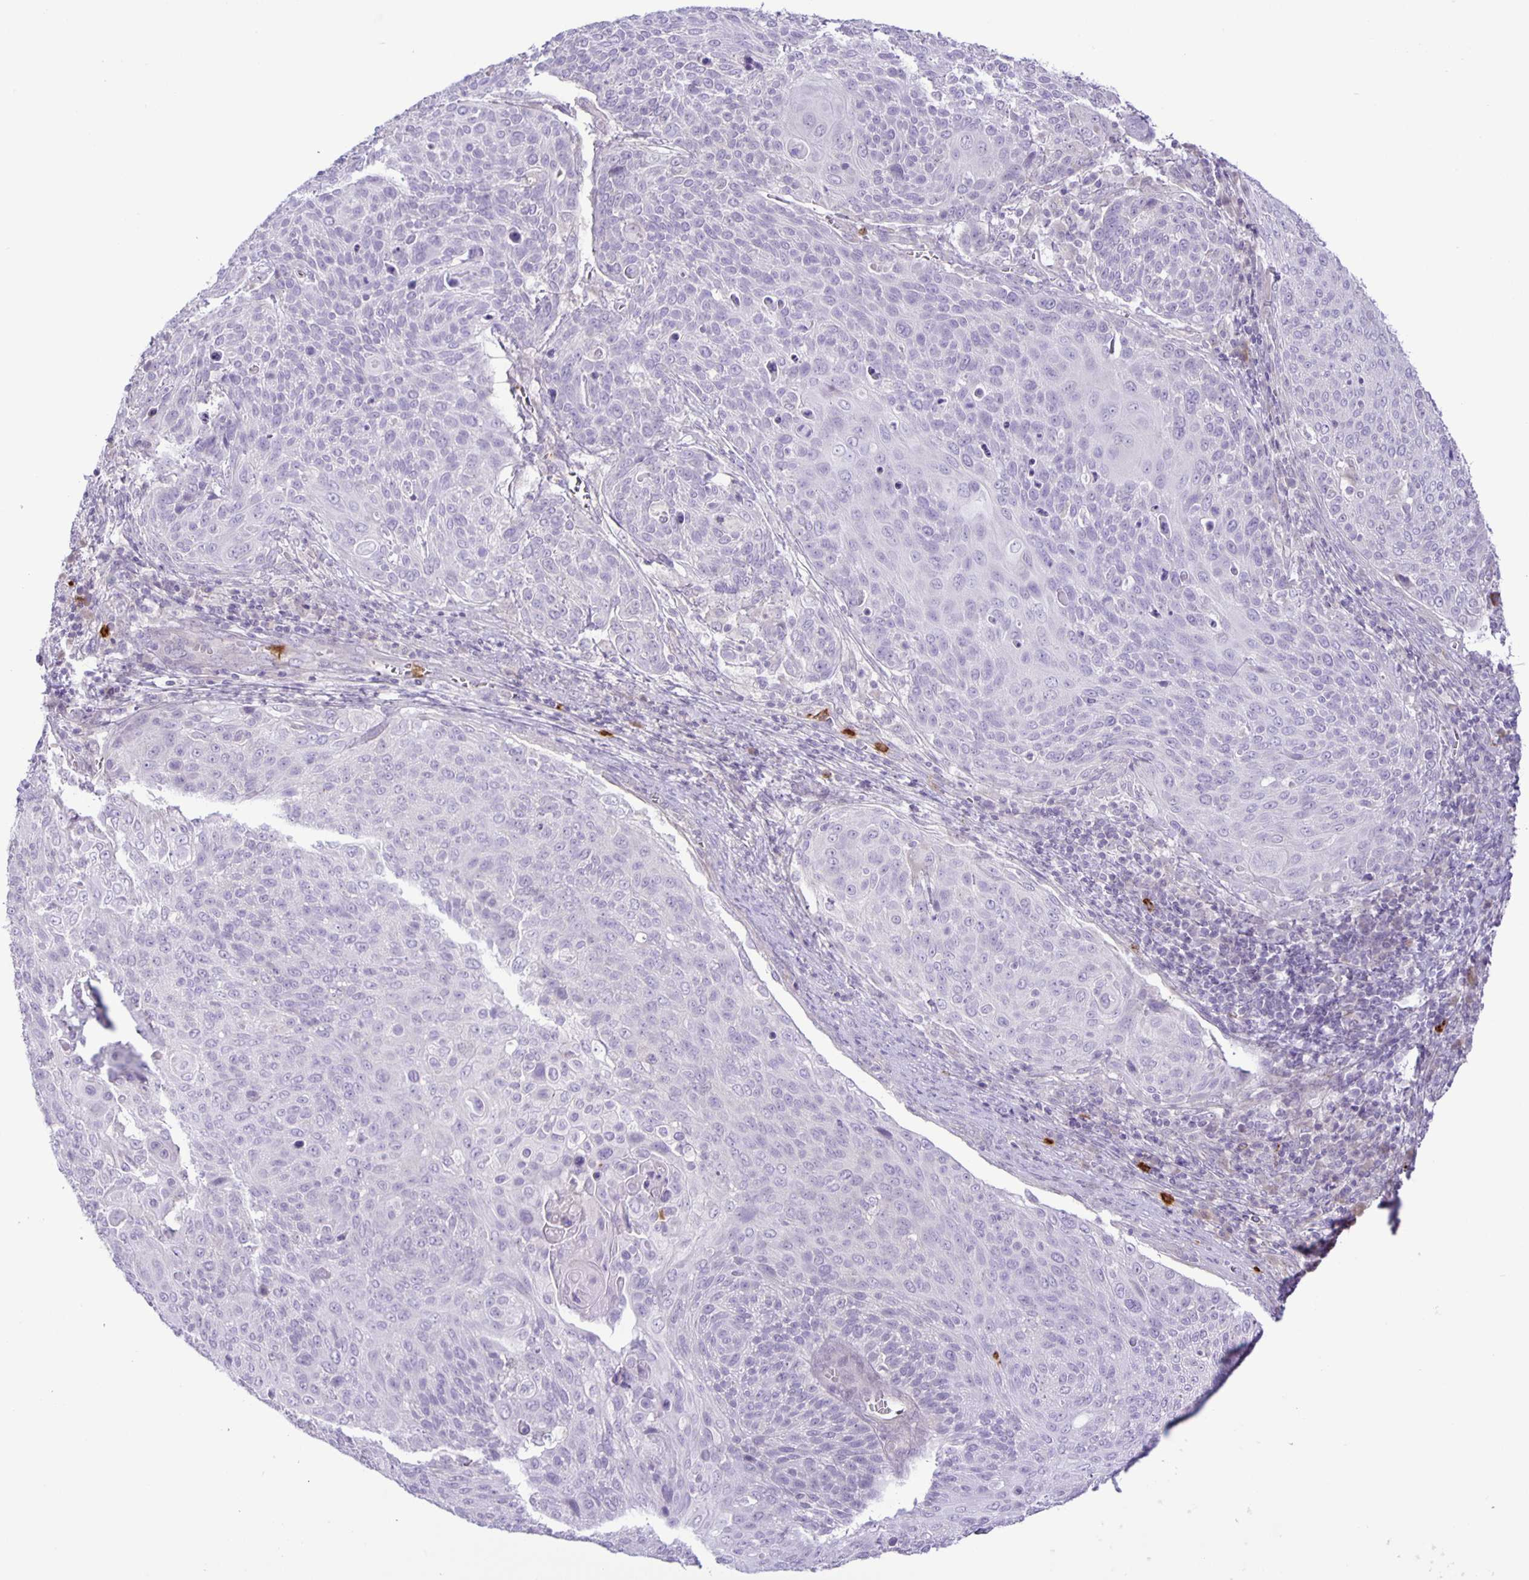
{"staining": {"intensity": "negative", "quantity": "none", "location": "none"}, "tissue": "cervical cancer", "cell_type": "Tumor cells", "image_type": "cancer", "snomed": [{"axis": "morphology", "description": "Squamous cell carcinoma, NOS"}, {"axis": "topography", "description": "Cervix"}], "caption": "High magnification brightfield microscopy of cervical squamous cell carcinoma stained with DAB (3,3'-diaminobenzidine) (brown) and counterstained with hematoxylin (blue): tumor cells show no significant positivity.", "gene": "ADCK1", "patient": {"sex": "female", "age": 31}}